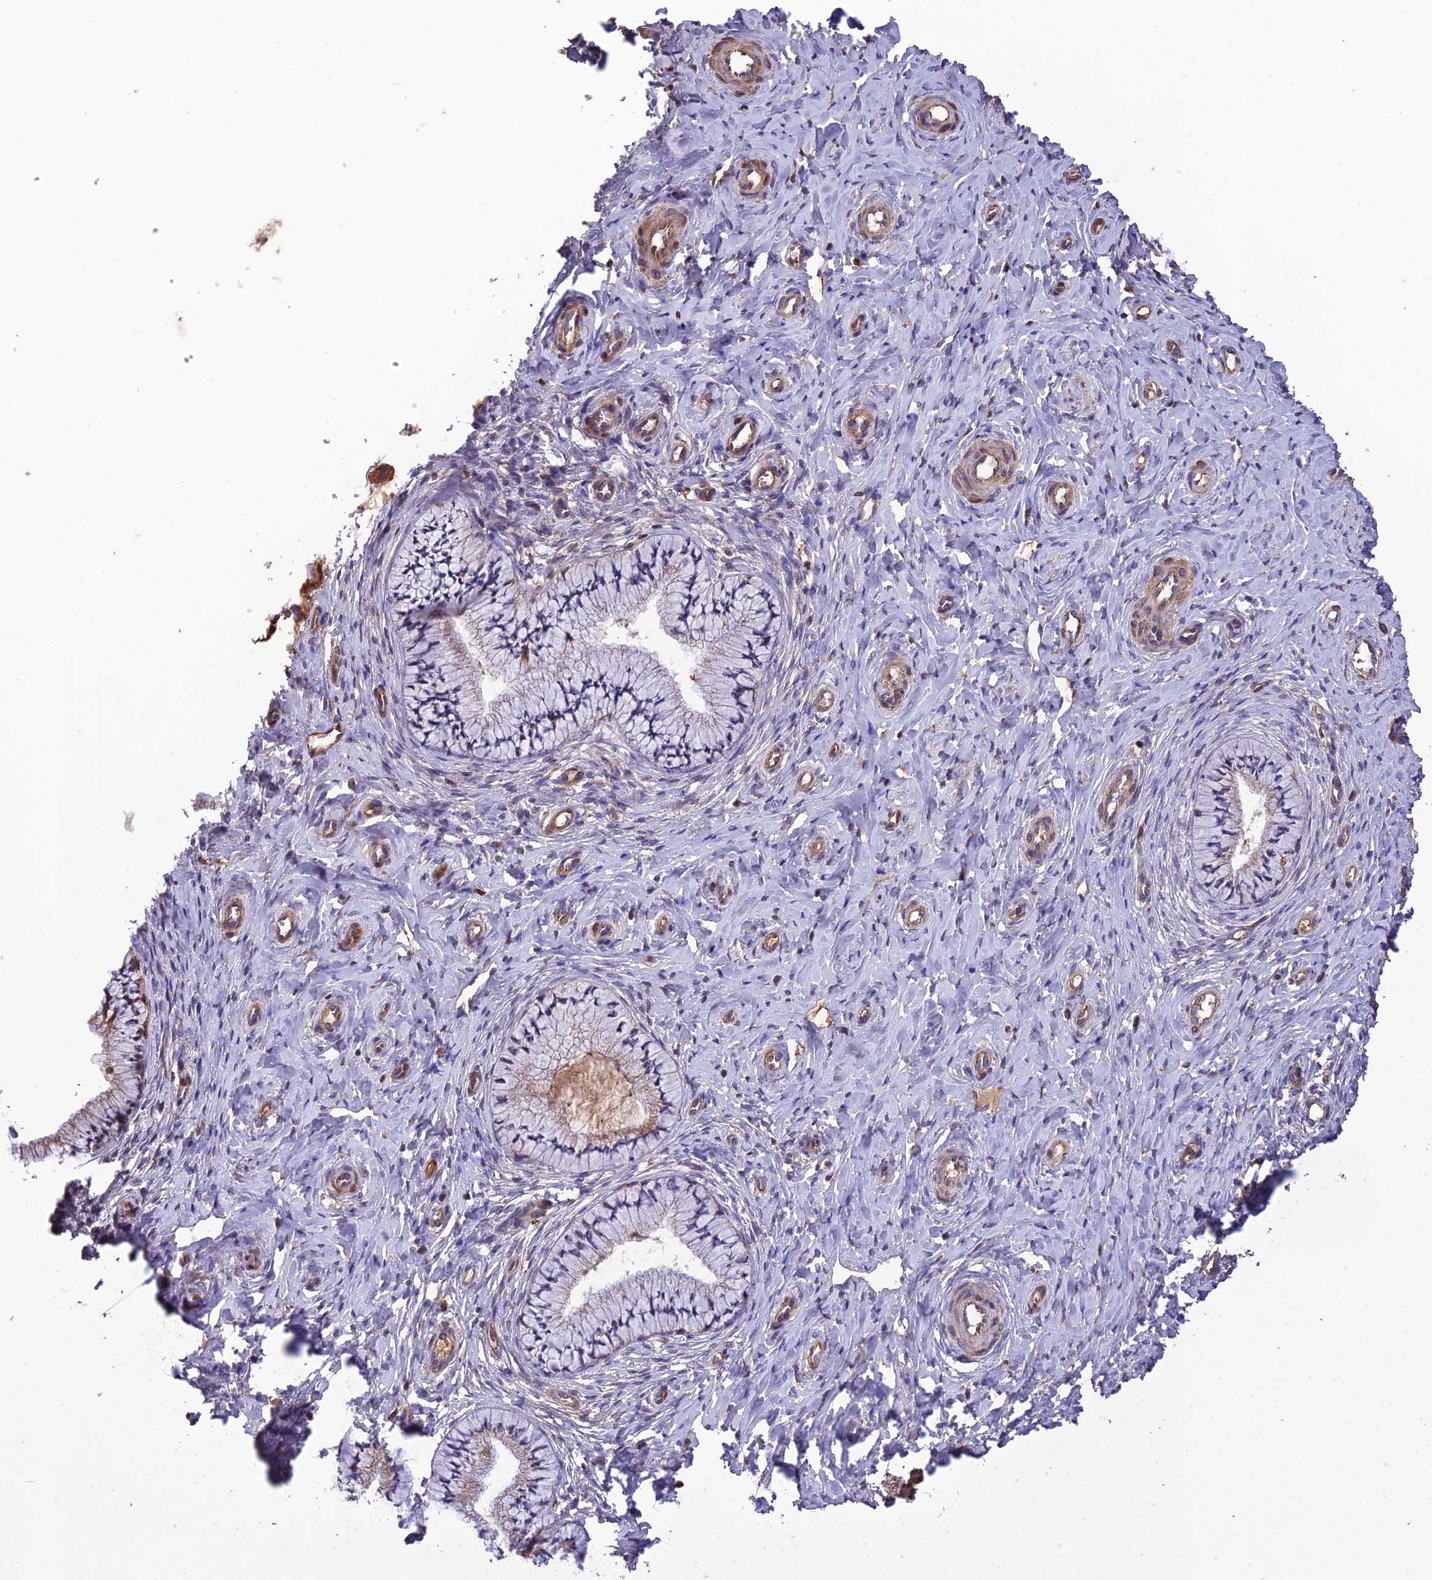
{"staining": {"intensity": "weak", "quantity": "25%-75%", "location": "cytoplasmic/membranous"}, "tissue": "cervix", "cell_type": "Glandular cells", "image_type": "normal", "snomed": [{"axis": "morphology", "description": "Normal tissue, NOS"}, {"axis": "topography", "description": "Cervix"}], "caption": "Normal cervix demonstrates weak cytoplasmic/membranous expression in approximately 25%-75% of glandular cells, visualized by immunohistochemistry. The protein of interest is stained brown, and the nuclei are stained in blue (DAB (3,3'-diaminobenzidine) IHC with brightfield microscopy, high magnification).", "gene": "MIOS", "patient": {"sex": "female", "age": 36}}